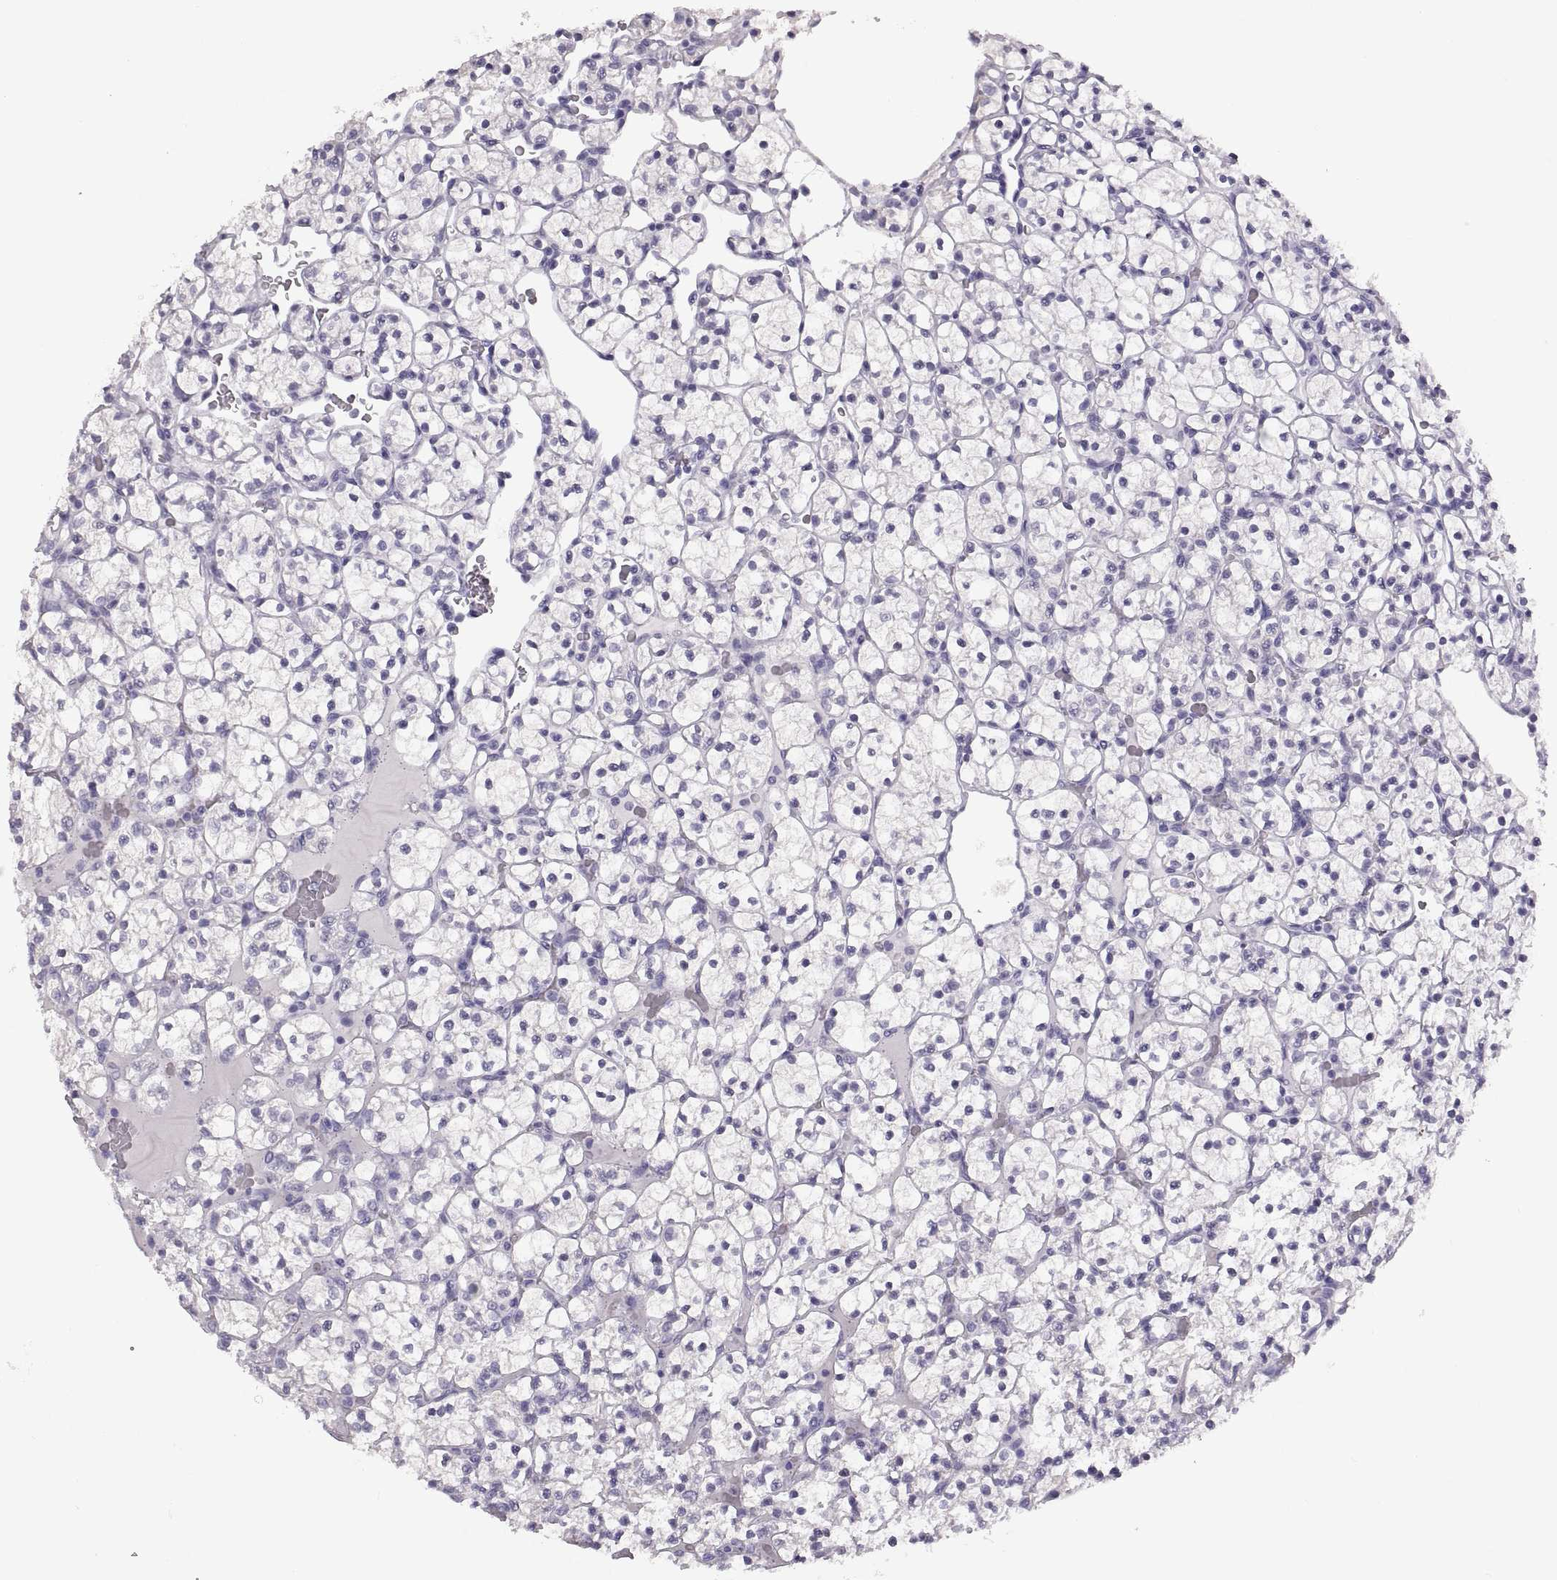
{"staining": {"intensity": "negative", "quantity": "none", "location": "none"}, "tissue": "renal cancer", "cell_type": "Tumor cells", "image_type": "cancer", "snomed": [{"axis": "morphology", "description": "Adenocarcinoma, NOS"}, {"axis": "topography", "description": "Kidney"}], "caption": "Immunohistochemistry micrograph of neoplastic tissue: human renal cancer stained with DAB displays no significant protein expression in tumor cells.", "gene": "RDM1", "patient": {"sex": "female", "age": 89}}